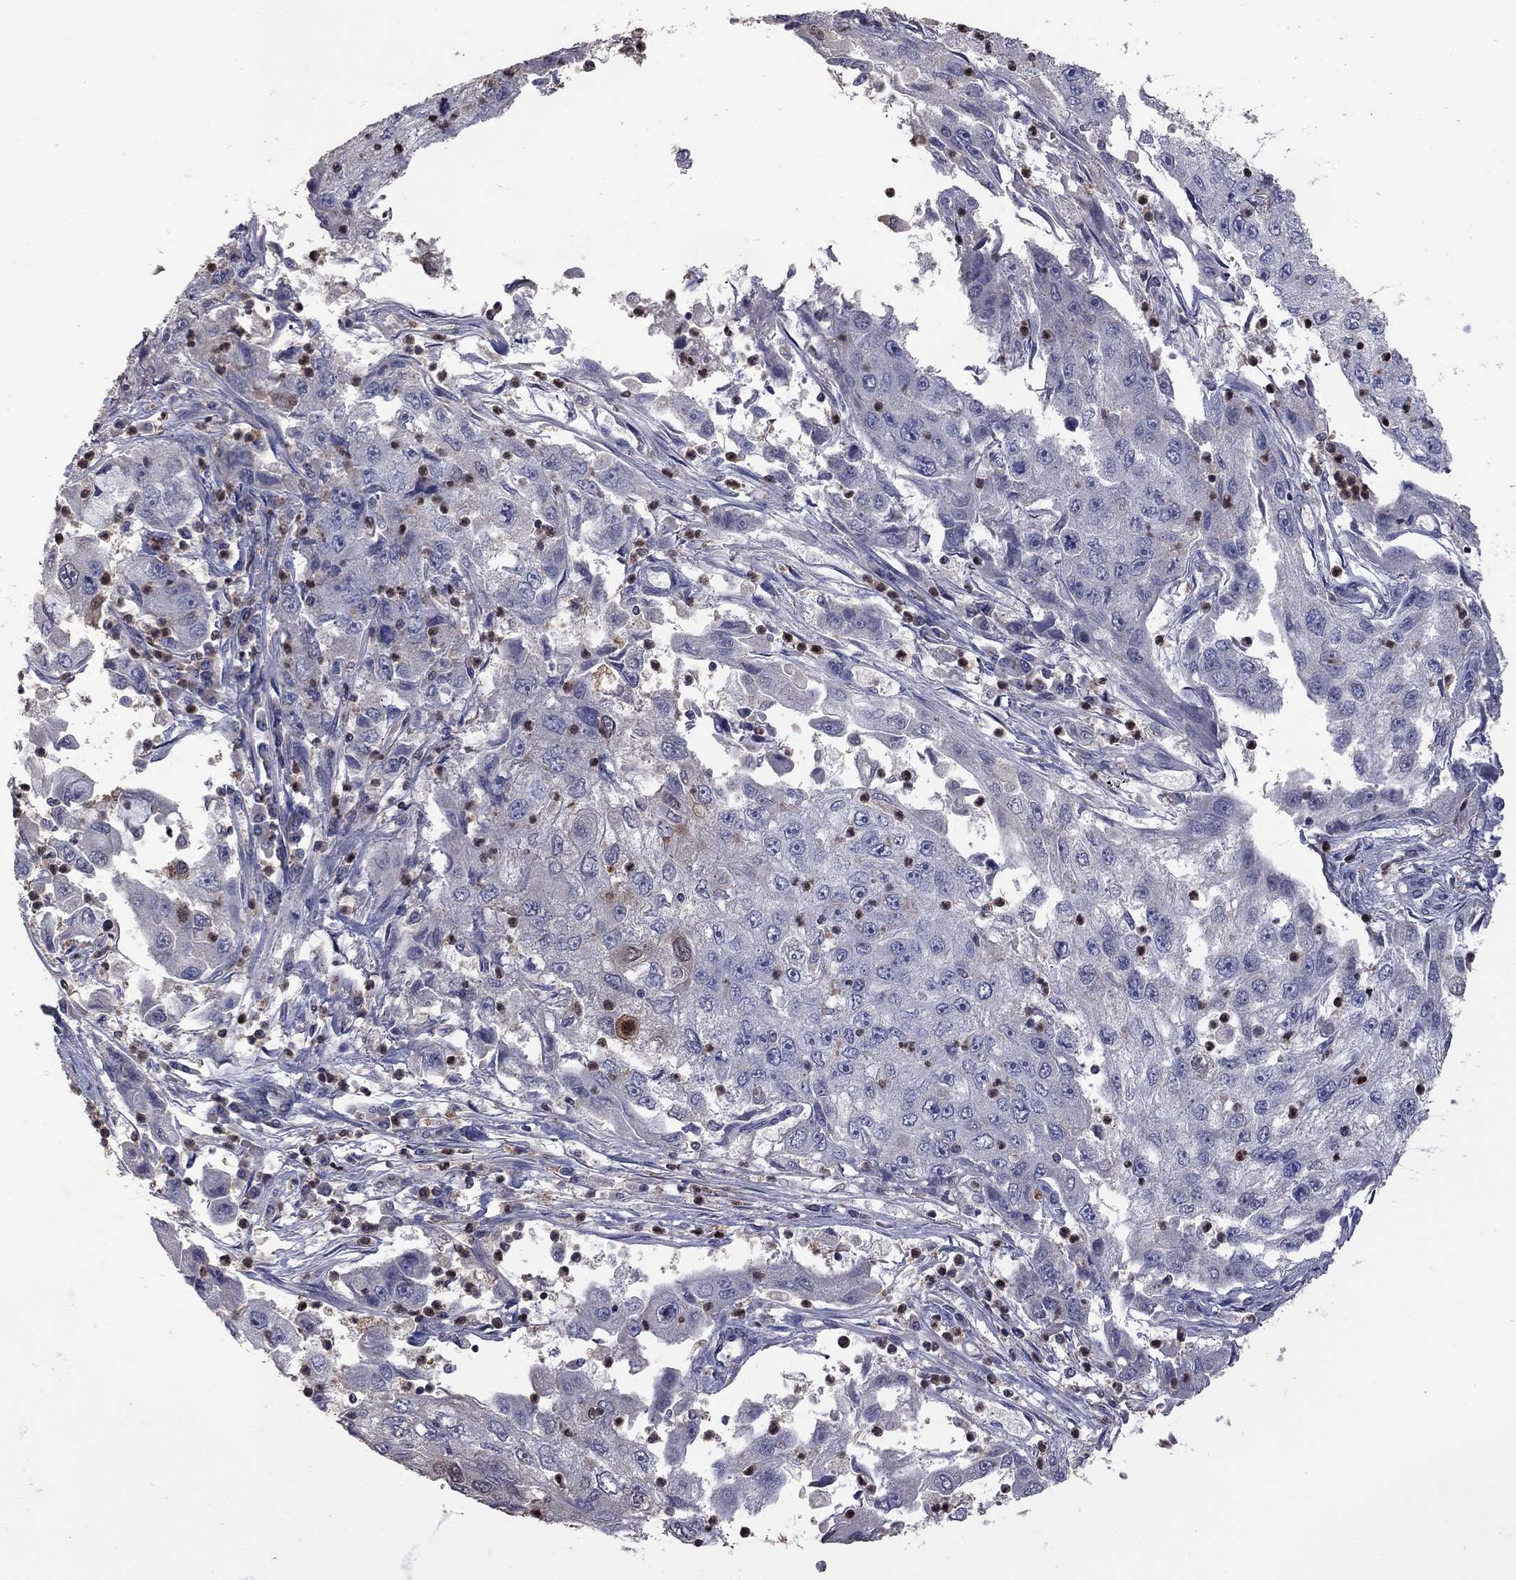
{"staining": {"intensity": "weak", "quantity": "<25%", "location": "cytoplasmic/membranous"}, "tissue": "cervical cancer", "cell_type": "Tumor cells", "image_type": "cancer", "snomed": [{"axis": "morphology", "description": "Squamous cell carcinoma, NOS"}, {"axis": "topography", "description": "Cervix"}], "caption": "Protein analysis of squamous cell carcinoma (cervical) exhibits no significant staining in tumor cells.", "gene": "IPCEF1", "patient": {"sex": "female", "age": 36}}